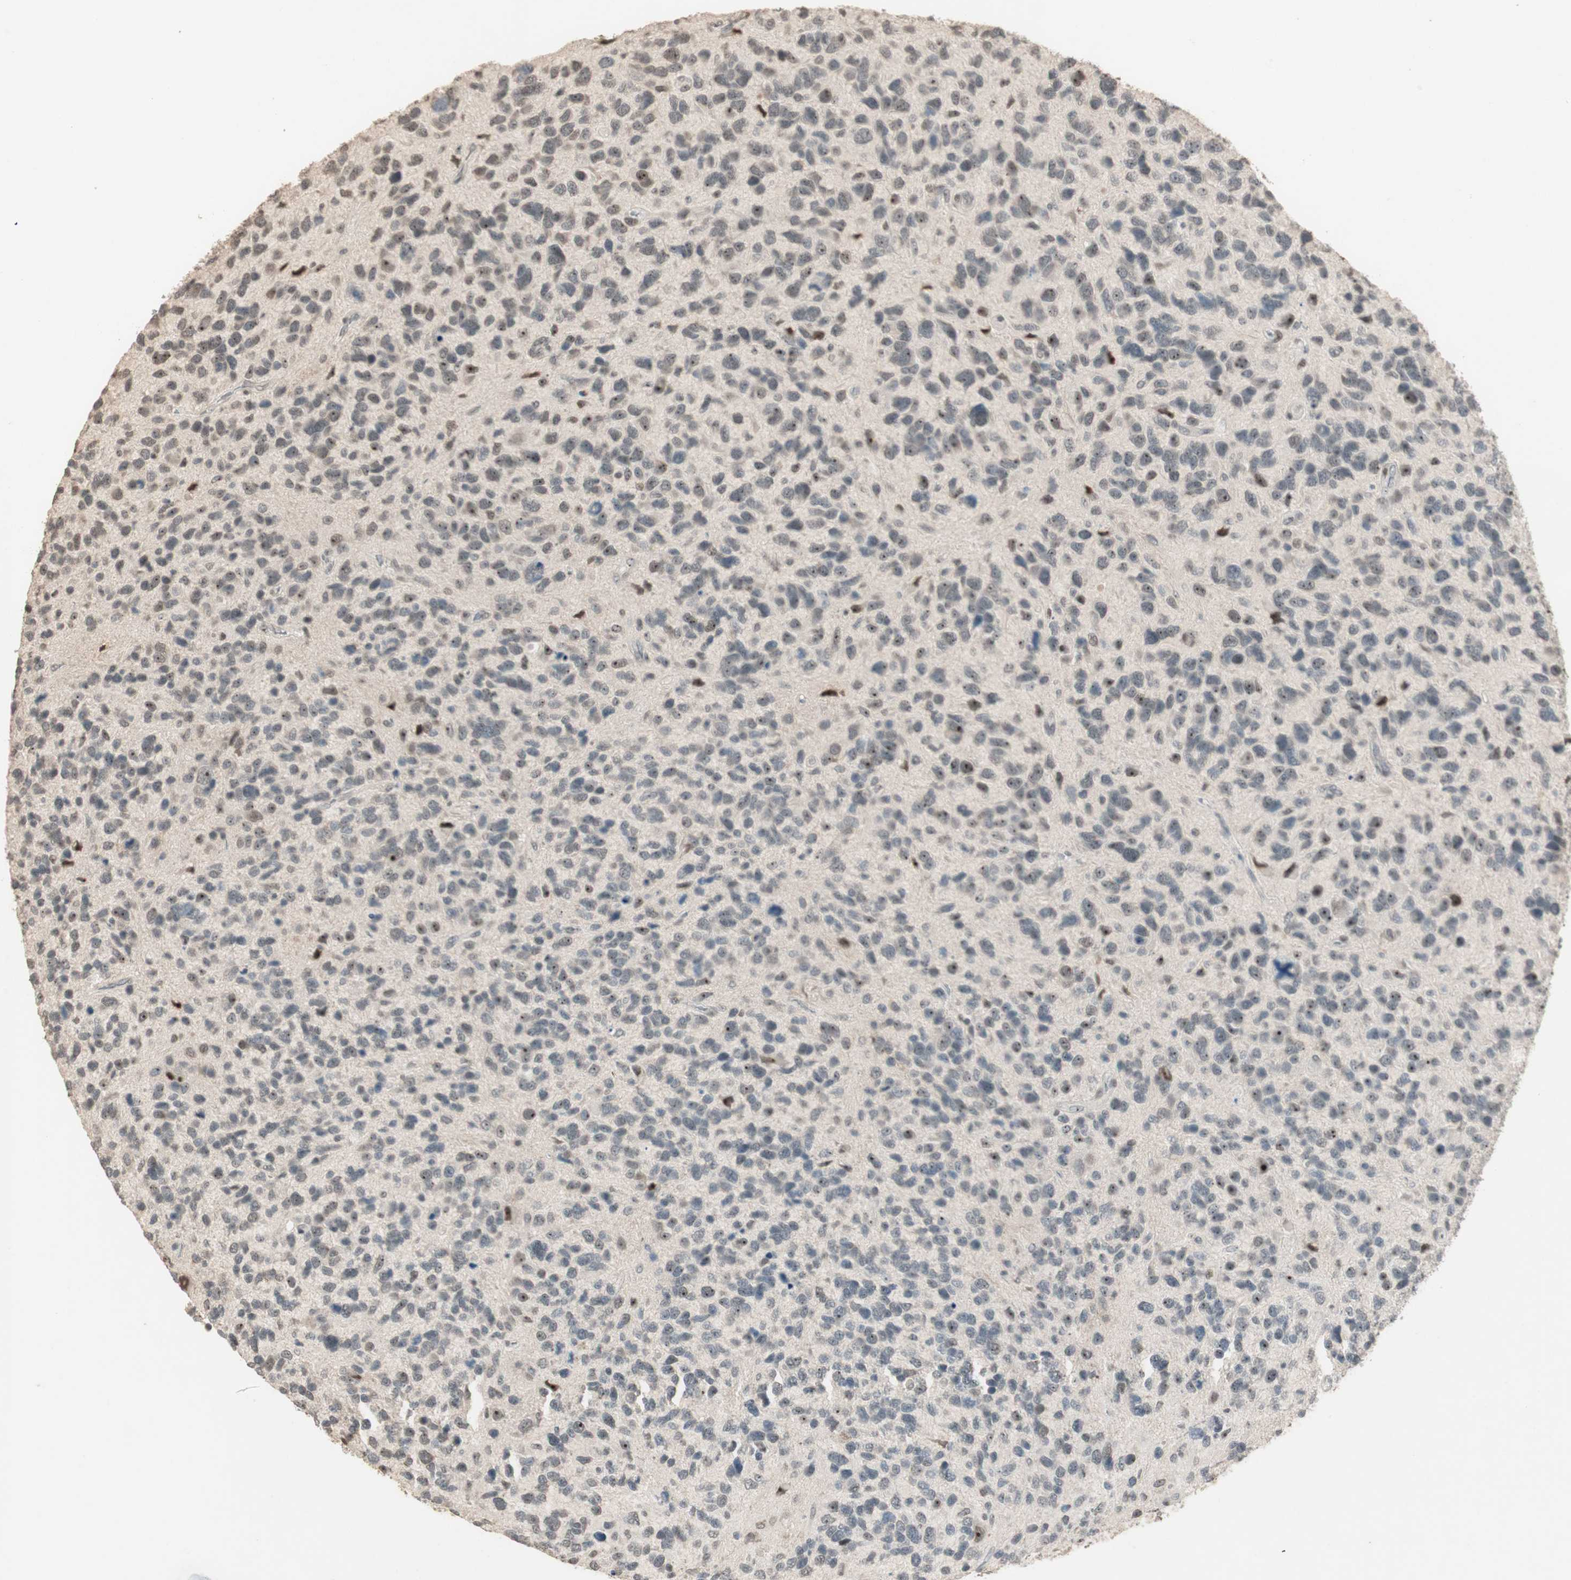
{"staining": {"intensity": "weak", "quantity": "25%-75%", "location": "nuclear"}, "tissue": "glioma", "cell_type": "Tumor cells", "image_type": "cancer", "snomed": [{"axis": "morphology", "description": "Glioma, malignant, High grade"}, {"axis": "topography", "description": "Brain"}], "caption": "Tumor cells demonstrate weak nuclear positivity in approximately 25%-75% of cells in high-grade glioma (malignant). (DAB (3,3'-diaminobenzidine) IHC, brown staining for protein, blue staining for nuclei).", "gene": "ETV4", "patient": {"sex": "female", "age": 58}}